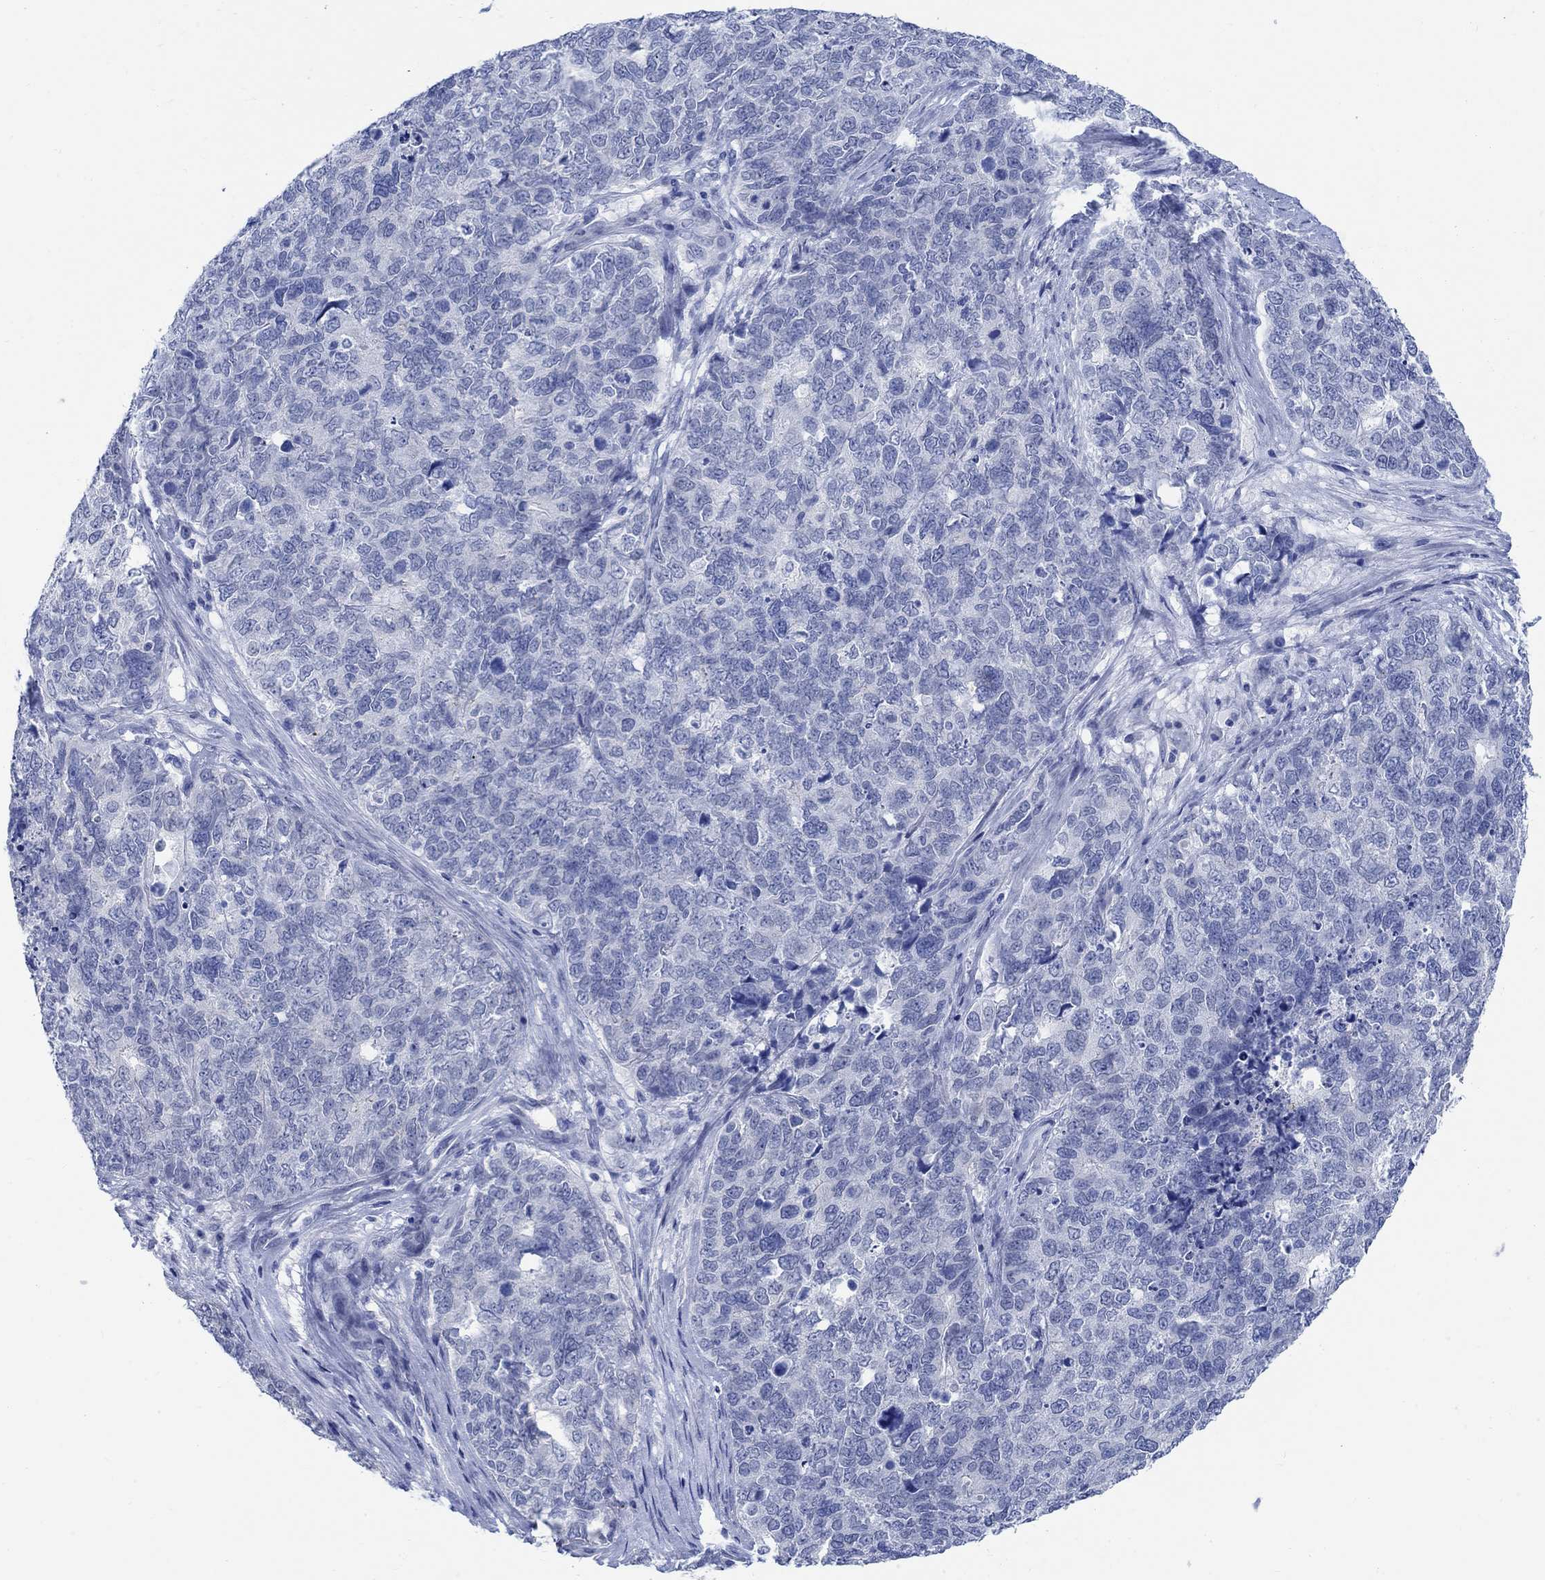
{"staining": {"intensity": "negative", "quantity": "none", "location": "none"}, "tissue": "cervical cancer", "cell_type": "Tumor cells", "image_type": "cancer", "snomed": [{"axis": "morphology", "description": "Squamous cell carcinoma, NOS"}, {"axis": "topography", "description": "Cervix"}], "caption": "Immunohistochemical staining of cervical cancer (squamous cell carcinoma) demonstrates no significant positivity in tumor cells.", "gene": "CAMK2N1", "patient": {"sex": "female", "age": 63}}